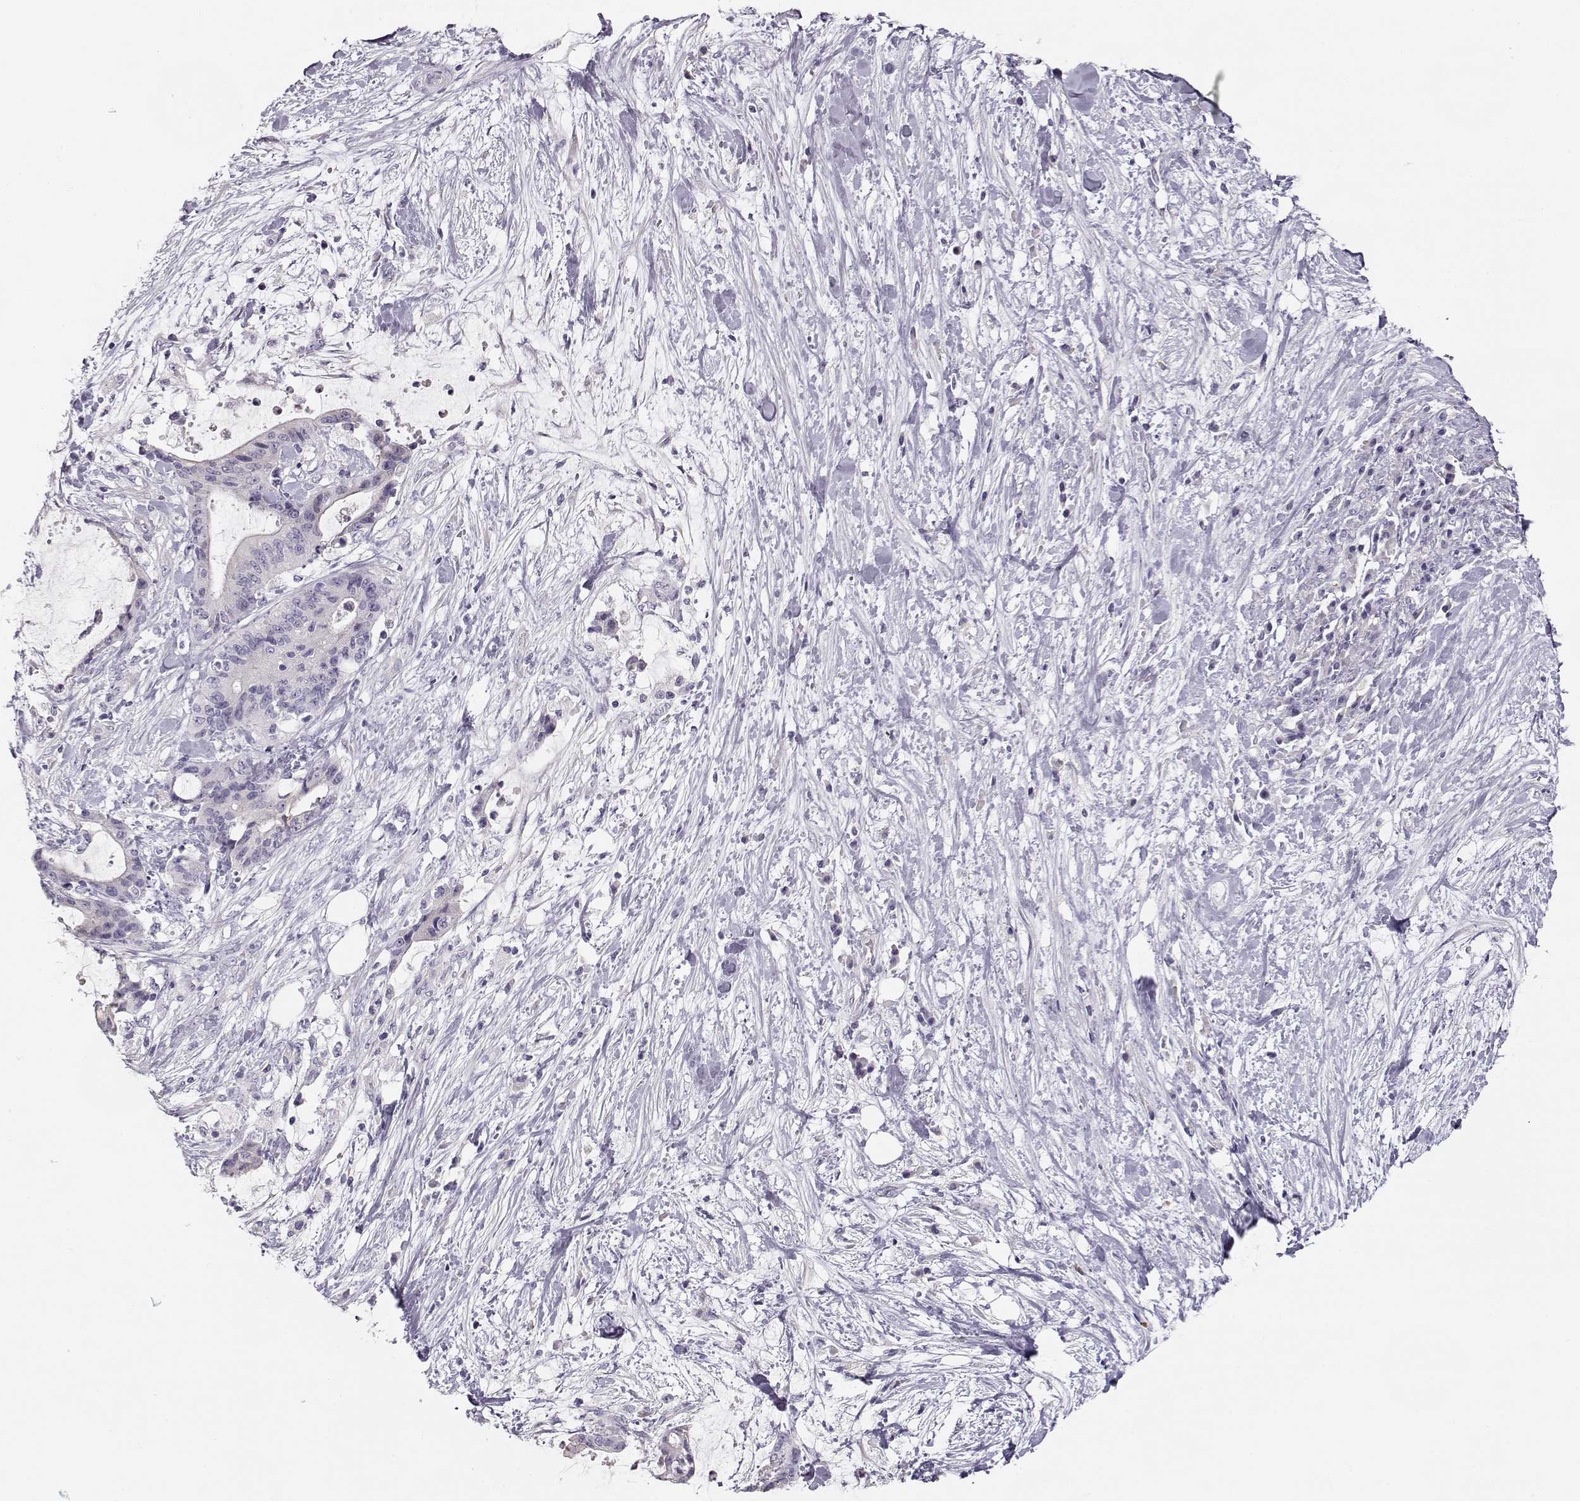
{"staining": {"intensity": "negative", "quantity": "none", "location": "none"}, "tissue": "liver cancer", "cell_type": "Tumor cells", "image_type": "cancer", "snomed": [{"axis": "morphology", "description": "Cholangiocarcinoma"}, {"axis": "topography", "description": "Liver"}], "caption": "The micrograph shows no significant staining in tumor cells of liver cholangiocarcinoma. The staining was performed using DAB (3,3'-diaminobenzidine) to visualize the protein expression in brown, while the nuclei were stained in blue with hematoxylin (Magnification: 20x).", "gene": "GLIPR1L2", "patient": {"sex": "female", "age": 73}}